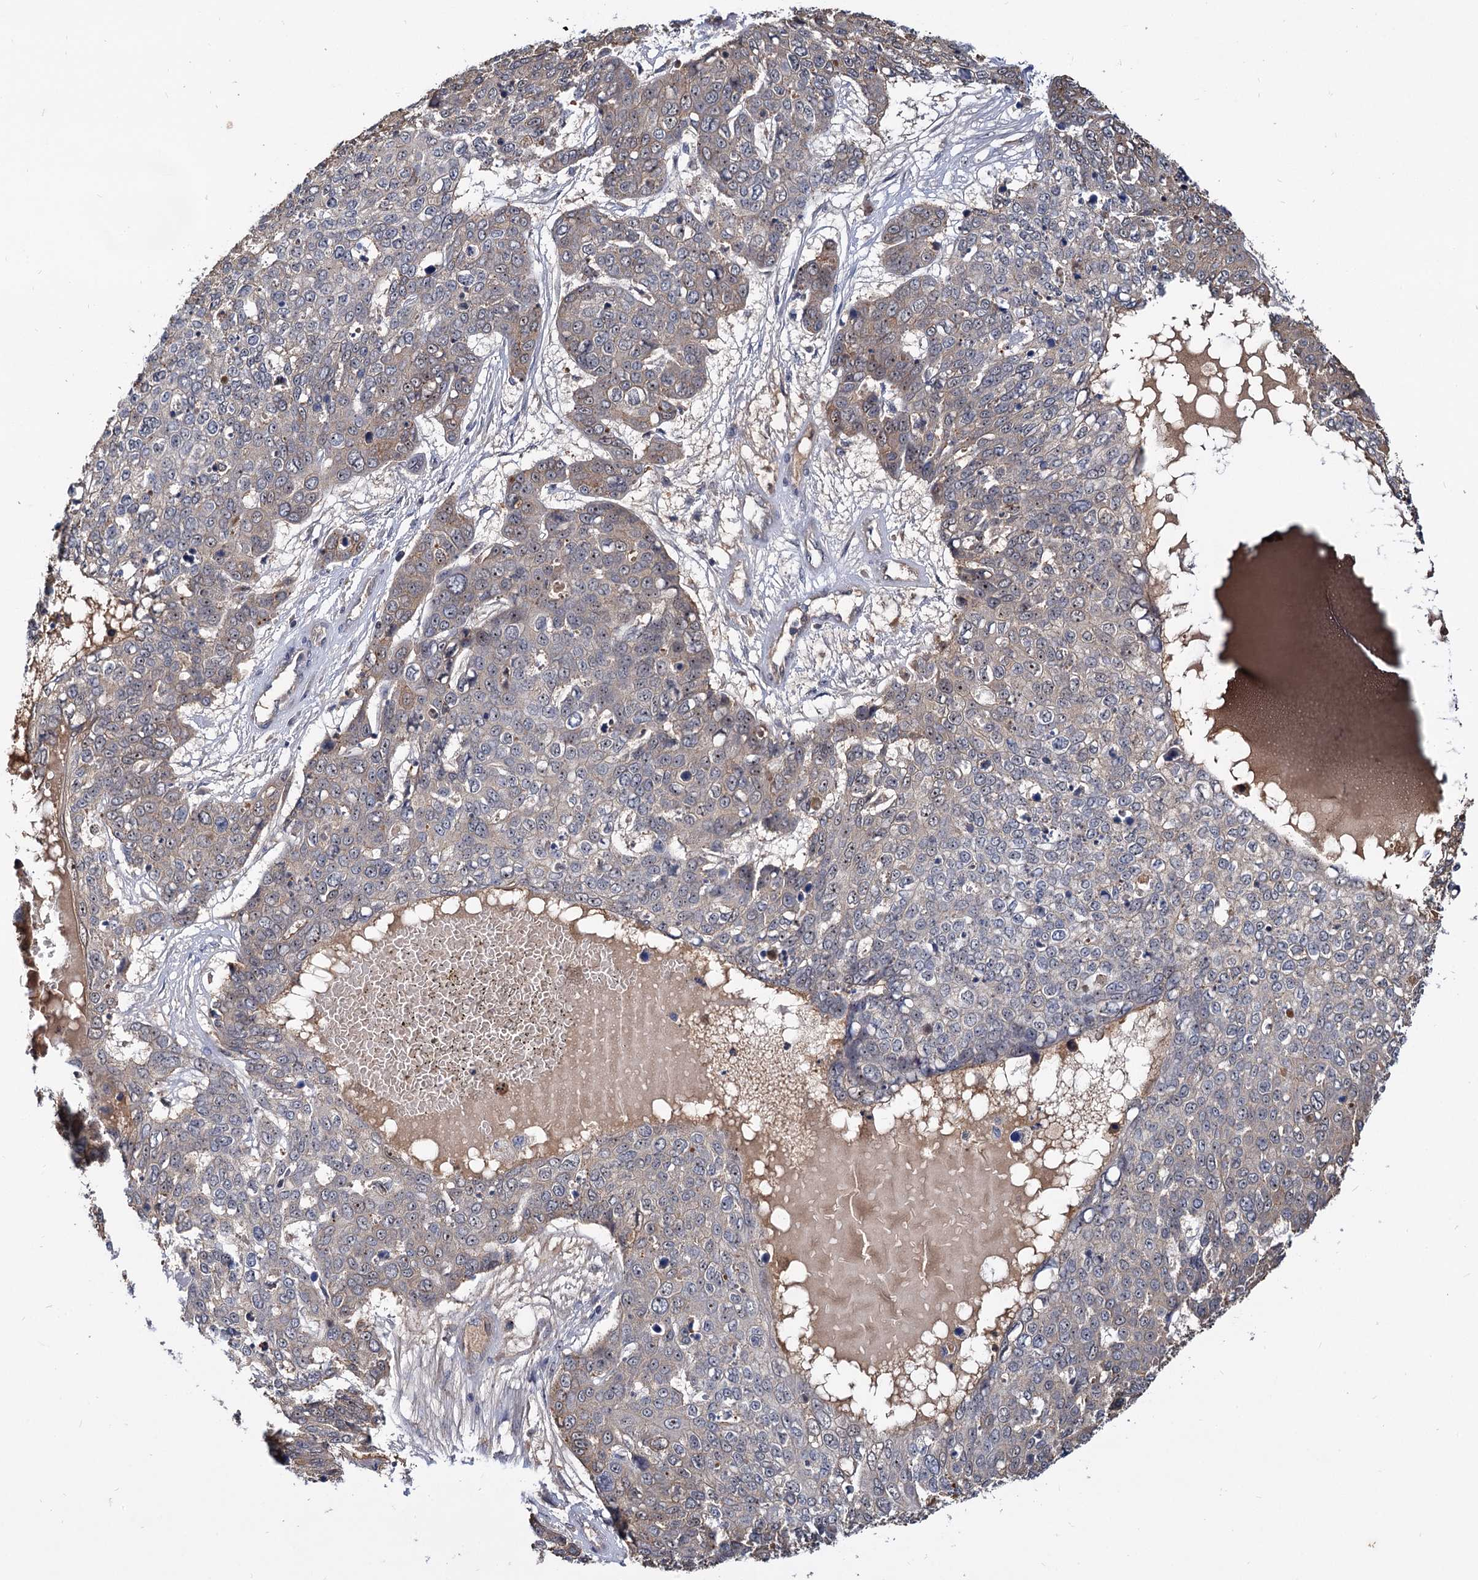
{"staining": {"intensity": "weak", "quantity": "<25%", "location": "cytoplasmic/membranous"}, "tissue": "skin cancer", "cell_type": "Tumor cells", "image_type": "cancer", "snomed": [{"axis": "morphology", "description": "Squamous cell carcinoma, NOS"}, {"axis": "topography", "description": "Skin"}], "caption": "Tumor cells are negative for brown protein staining in squamous cell carcinoma (skin).", "gene": "SNX15", "patient": {"sex": "male", "age": 71}}